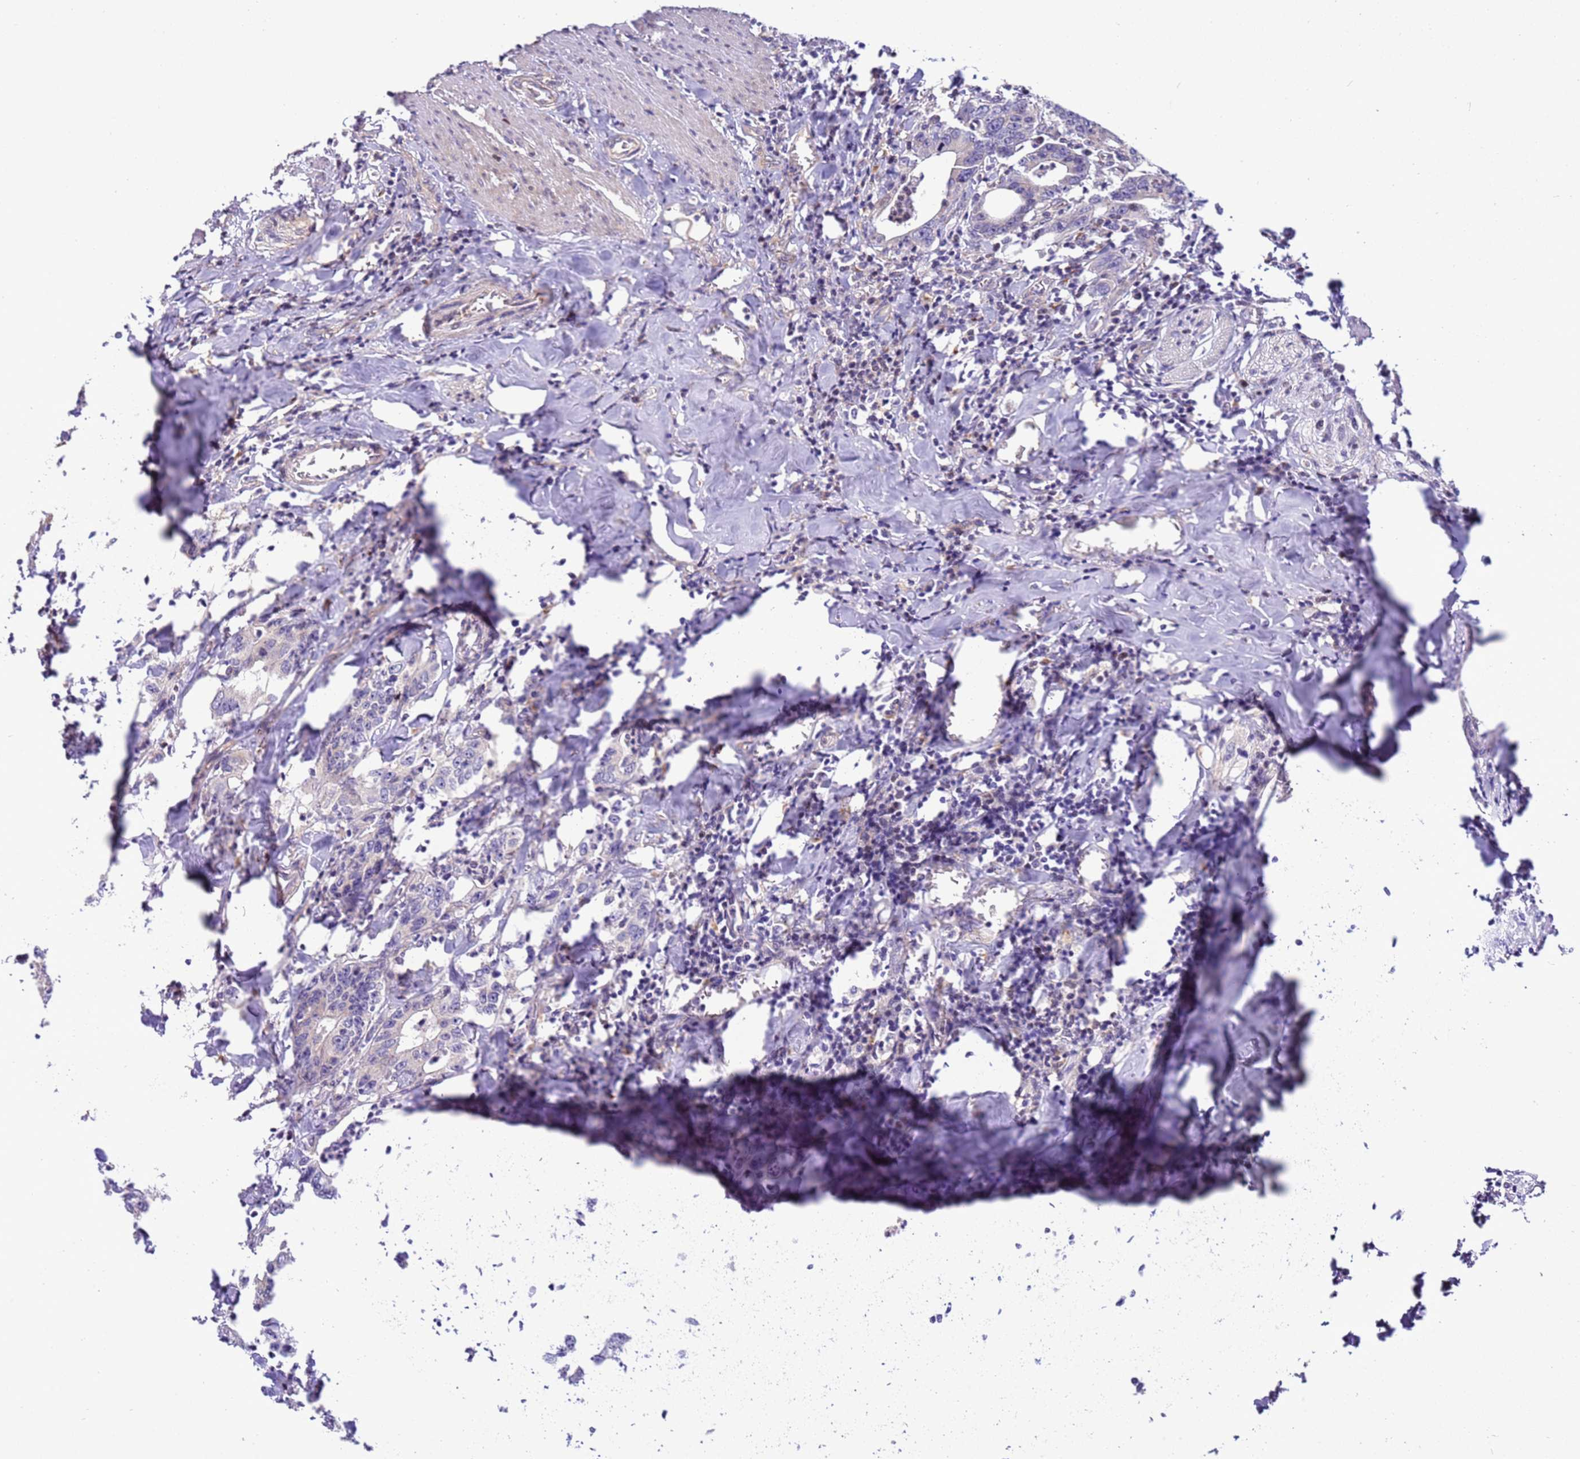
{"staining": {"intensity": "negative", "quantity": "none", "location": "none"}, "tissue": "colorectal cancer", "cell_type": "Tumor cells", "image_type": "cancer", "snomed": [{"axis": "morphology", "description": "Adenocarcinoma, NOS"}, {"axis": "topography", "description": "Colon"}], "caption": "Tumor cells show no significant protein staining in adenocarcinoma (colorectal).", "gene": "SCARA3", "patient": {"sex": "female", "age": 75}}